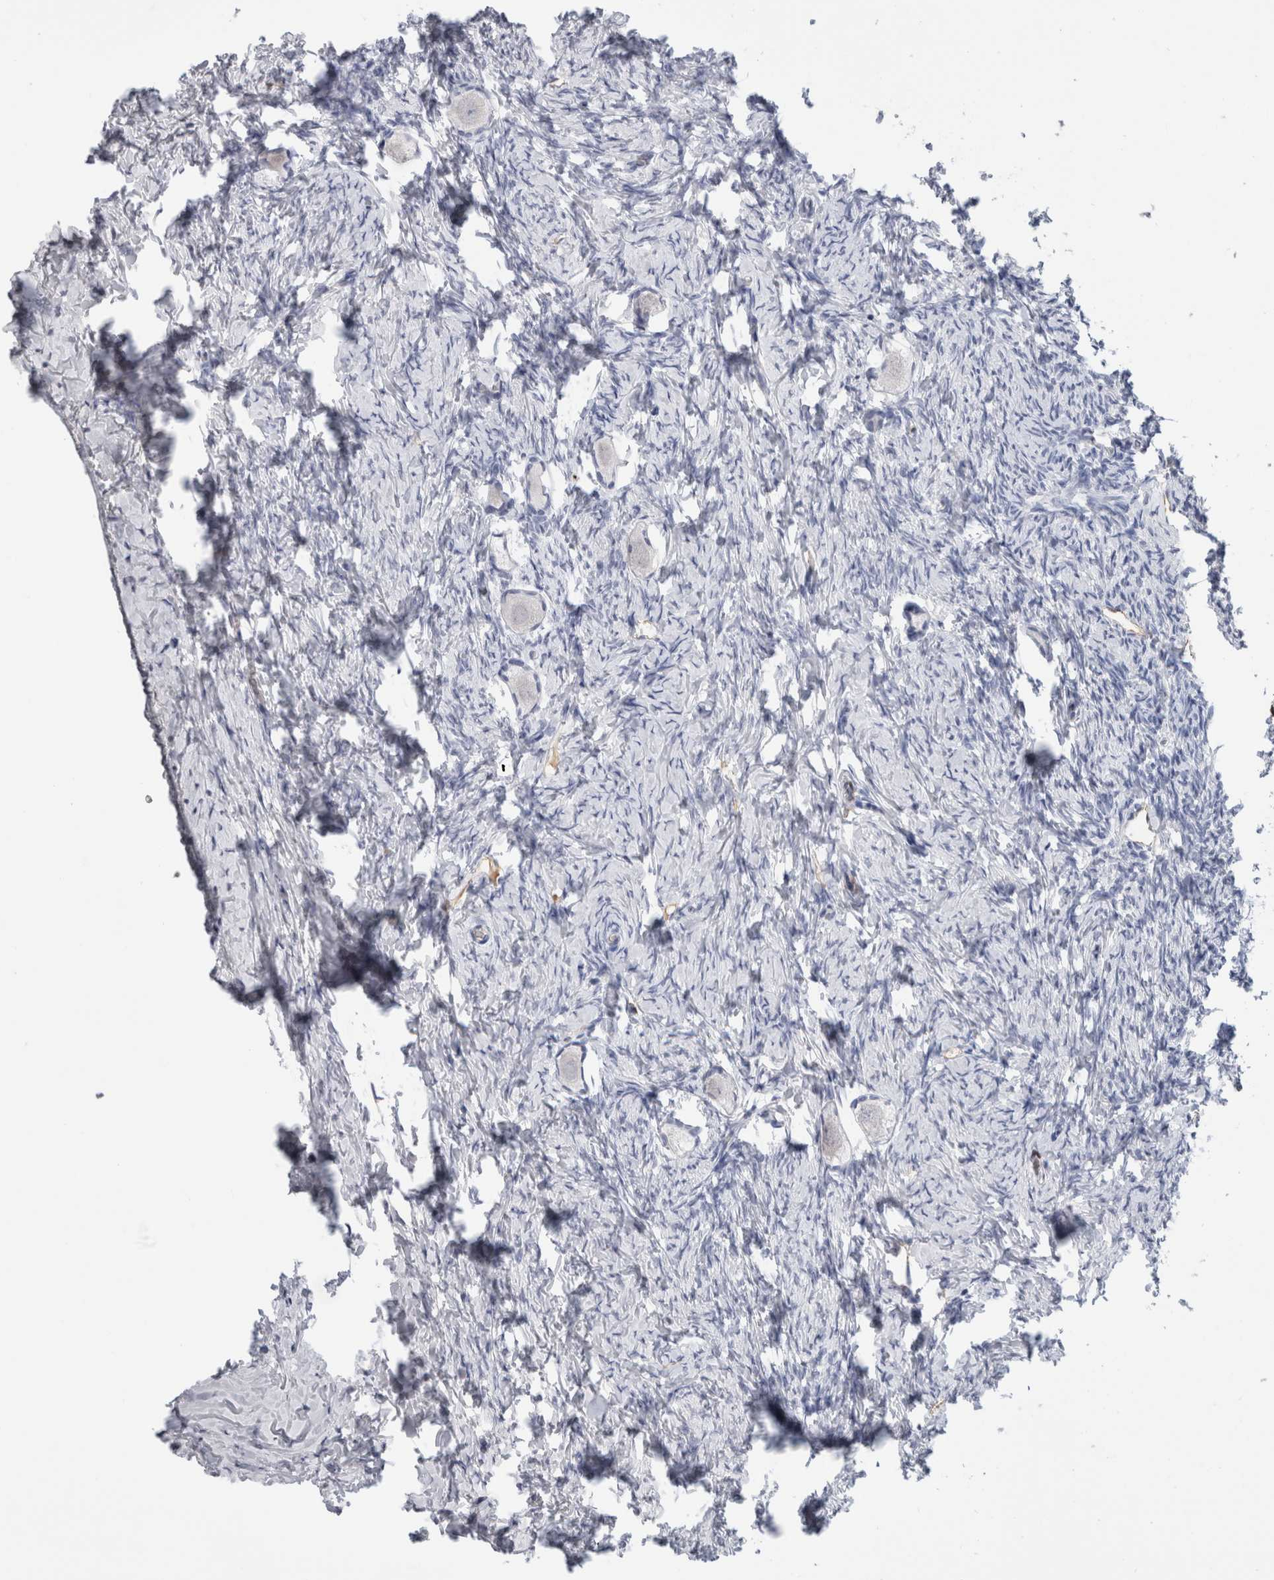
{"staining": {"intensity": "negative", "quantity": "none", "location": "none"}, "tissue": "ovary", "cell_type": "Follicle cells", "image_type": "normal", "snomed": [{"axis": "morphology", "description": "Normal tissue, NOS"}, {"axis": "topography", "description": "Ovary"}], "caption": "Ovary was stained to show a protein in brown. There is no significant expression in follicle cells. The staining was performed using DAB to visualize the protein expression in brown, while the nuclei were stained in blue with hematoxylin (Magnification: 20x).", "gene": "FABP4", "patient": {"sex": "female", "age": 27}}